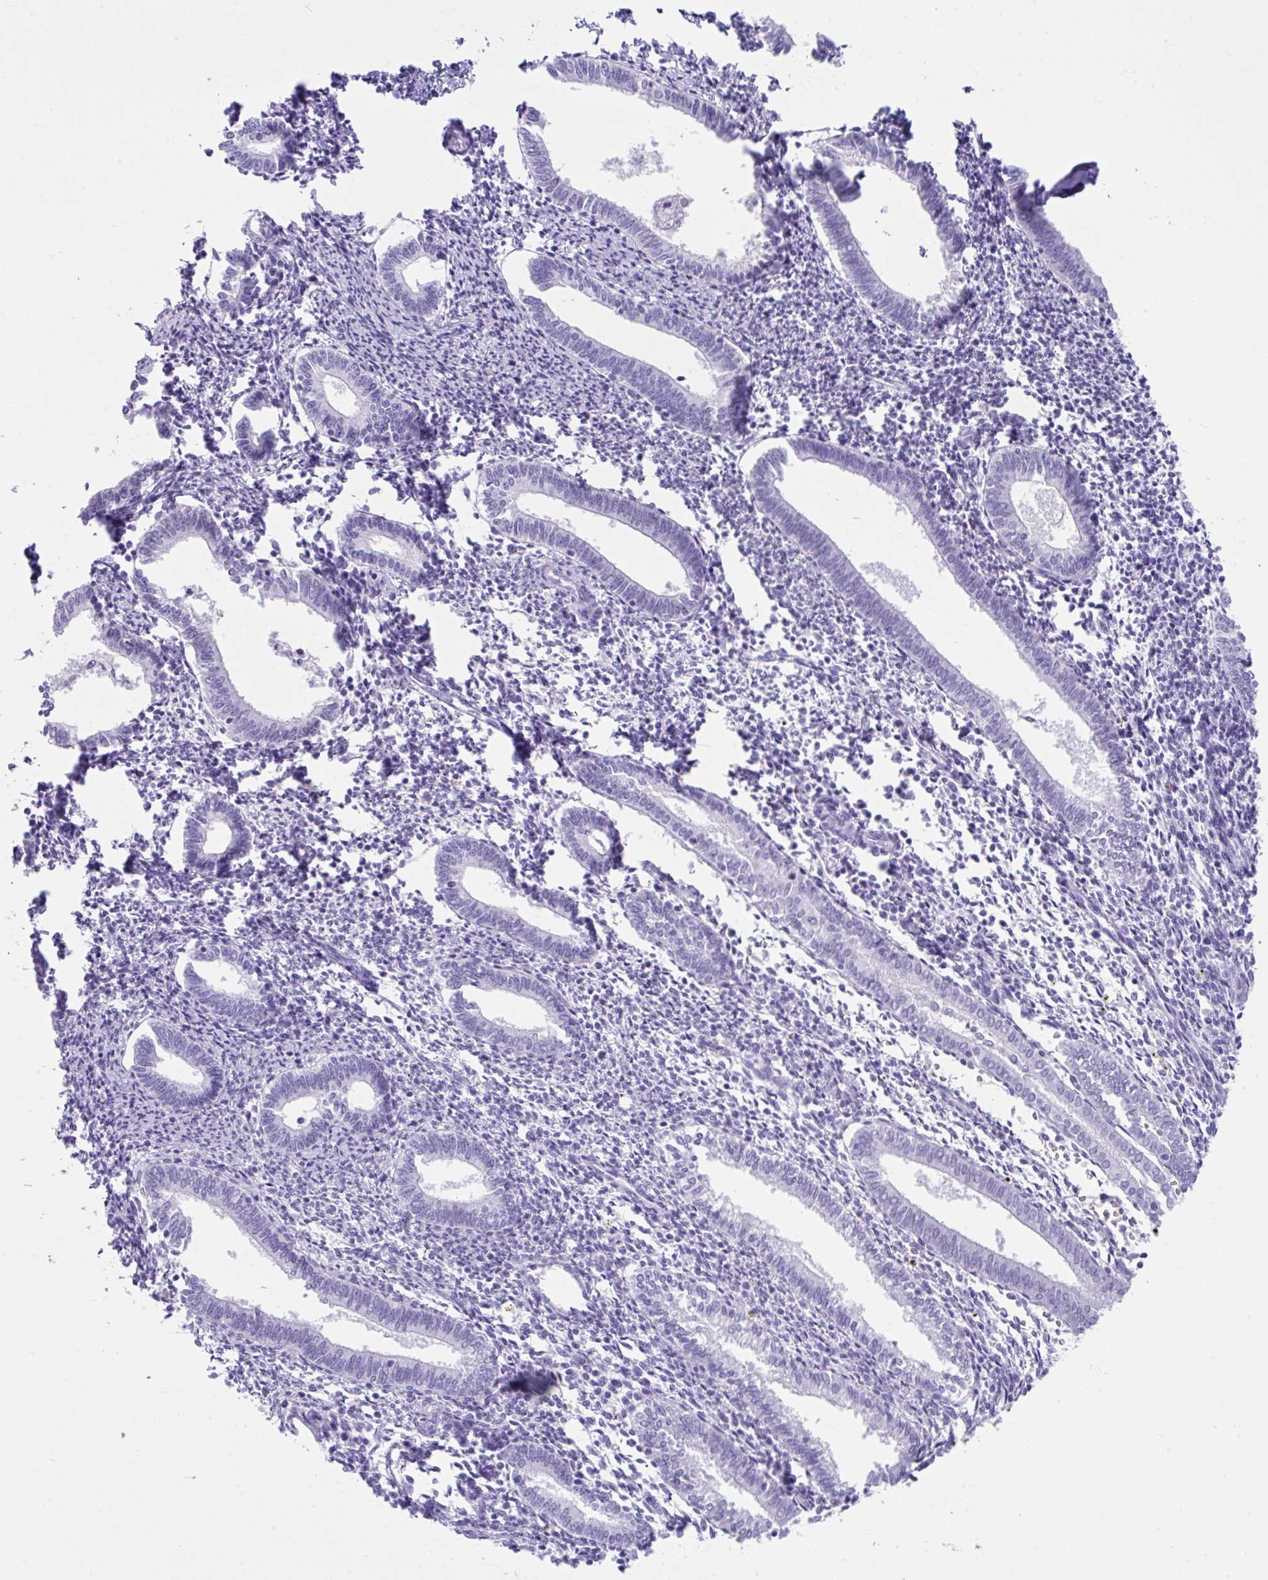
{"staining": {"intensity": "negative", "quantity": "none", "location": "none"}, "tissue": "endometrium", "cell_type": "Cells in endometrial stroma", "image_type": "normal", "snomed": [{"axis": "morphology", "description": "Normal tissue, NOS"}, {"axis": "topography", "description": "Endometrium"}], "caption": "DAB (3,3'-diaminobenzidine) immunohistochemical staining of benign endometrium exhibits no significant expression in cells in endometrial stroma. (DAB (3,3'-diaminobenzidine) immunohistochemistry (IHC) with hematoxylin counter stain).", "gene": "PSCA", "patient": {"sex": "female", "age": 41}}